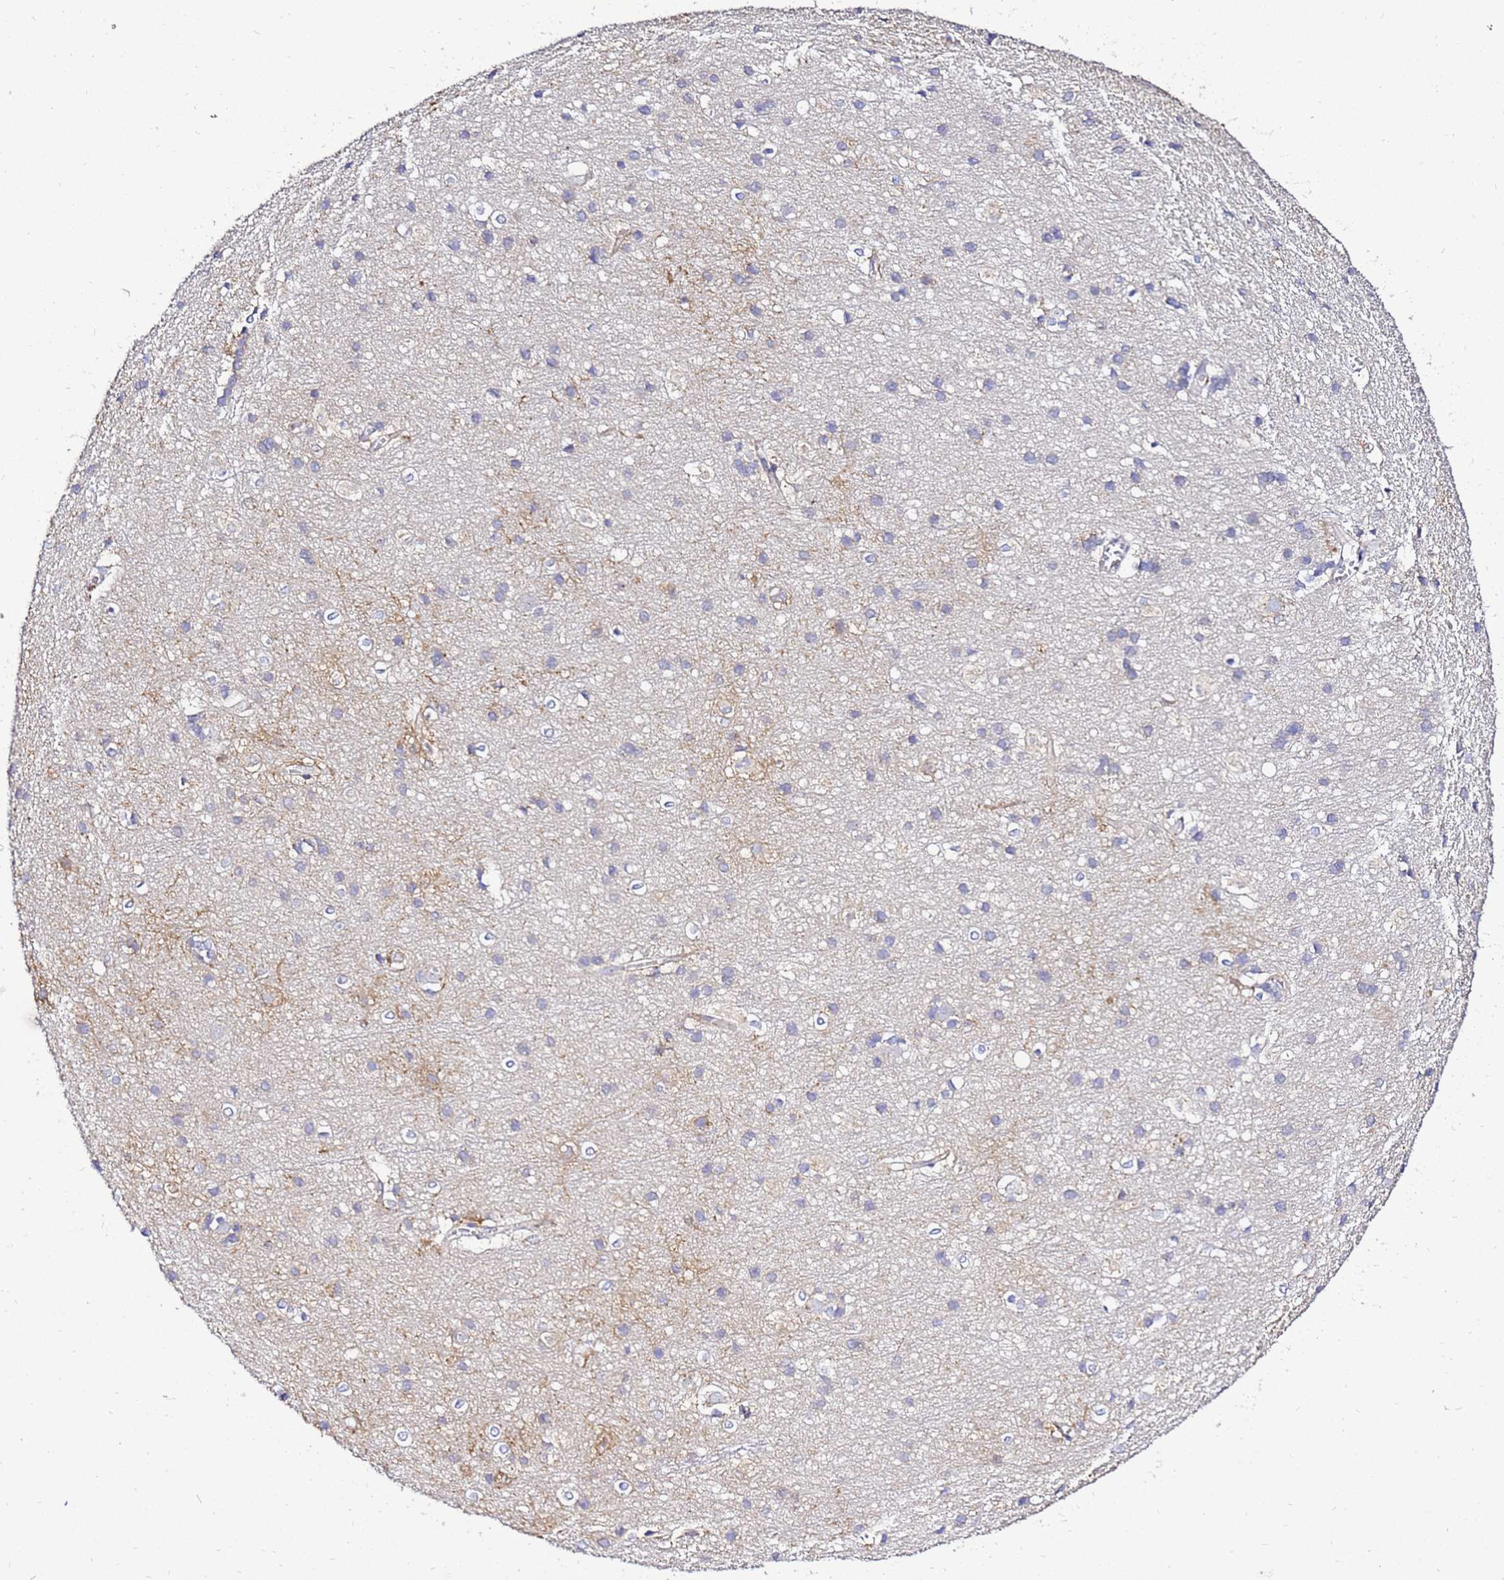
{"staining": {"intensity": "moderate", "quantity": "25%-75%", "location": "cytoplasmic/membranous"}, "tissue": "cerebral cortex", "cell_type": "Endothelial cells", "image_type": "normal", "snomed": [{"axis": "morphology", "description": "Normal tissue, NOS"}, {"axis": "topography", "description": "Cerebral cortex"}], "caption": "Immunohistochemistry (IHC) (DAB (3,3'-diaminobenzidine)) staining of benign cerebral cortex reveals moderate cytoplasmic/membranous protein expression in about 25%-75% of endothelial cells. The staining was performed using DAB to visualize the protein expression in brown, while the nuclei were stained in blue with hematoxylin (Magnification: 20x).", "gene": "ADPGK", "patient": {"sex": "male", "age": 54}}